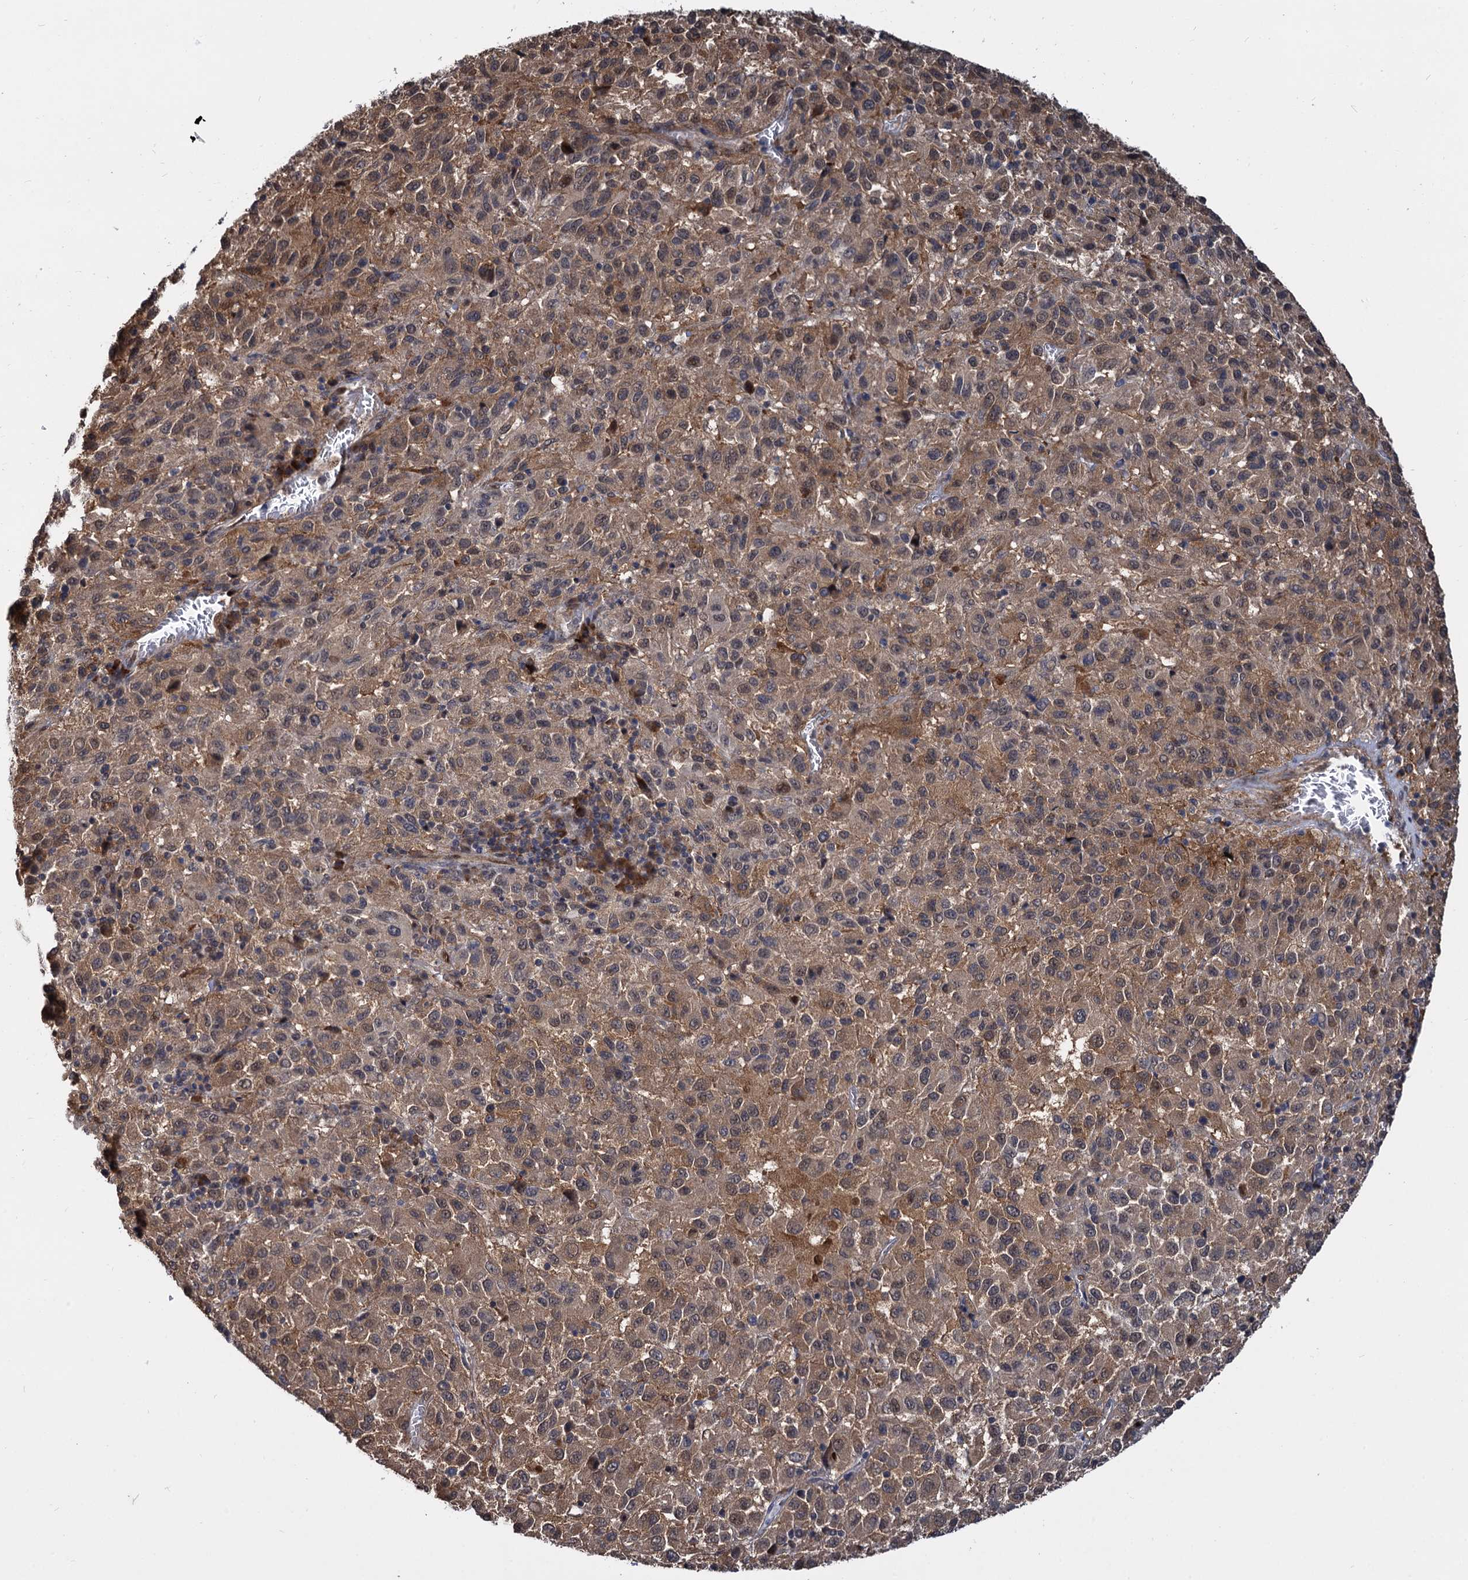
{"staining": {"intensity": "moderate", "quantity": ">75%", "location": "cytoplasmic/membranous,nuclear"}, "tissue": "melanoma", "cell_type": "Tumor cells", "image_type": "cancer", "snomed": [{"axis": "morphology", "description": "Malignant melanoma, Metastatic site"}, {"axis": "topography", "description": "Lung"}], "caption": "Melanoma stained with a brown dye demonstrates moderate cytoplasmic/membranous and nuclear positive expression in about >75% of tumor cells.", "gene": "PSMD4", "patient": {"sex": "male", "age": 64}}